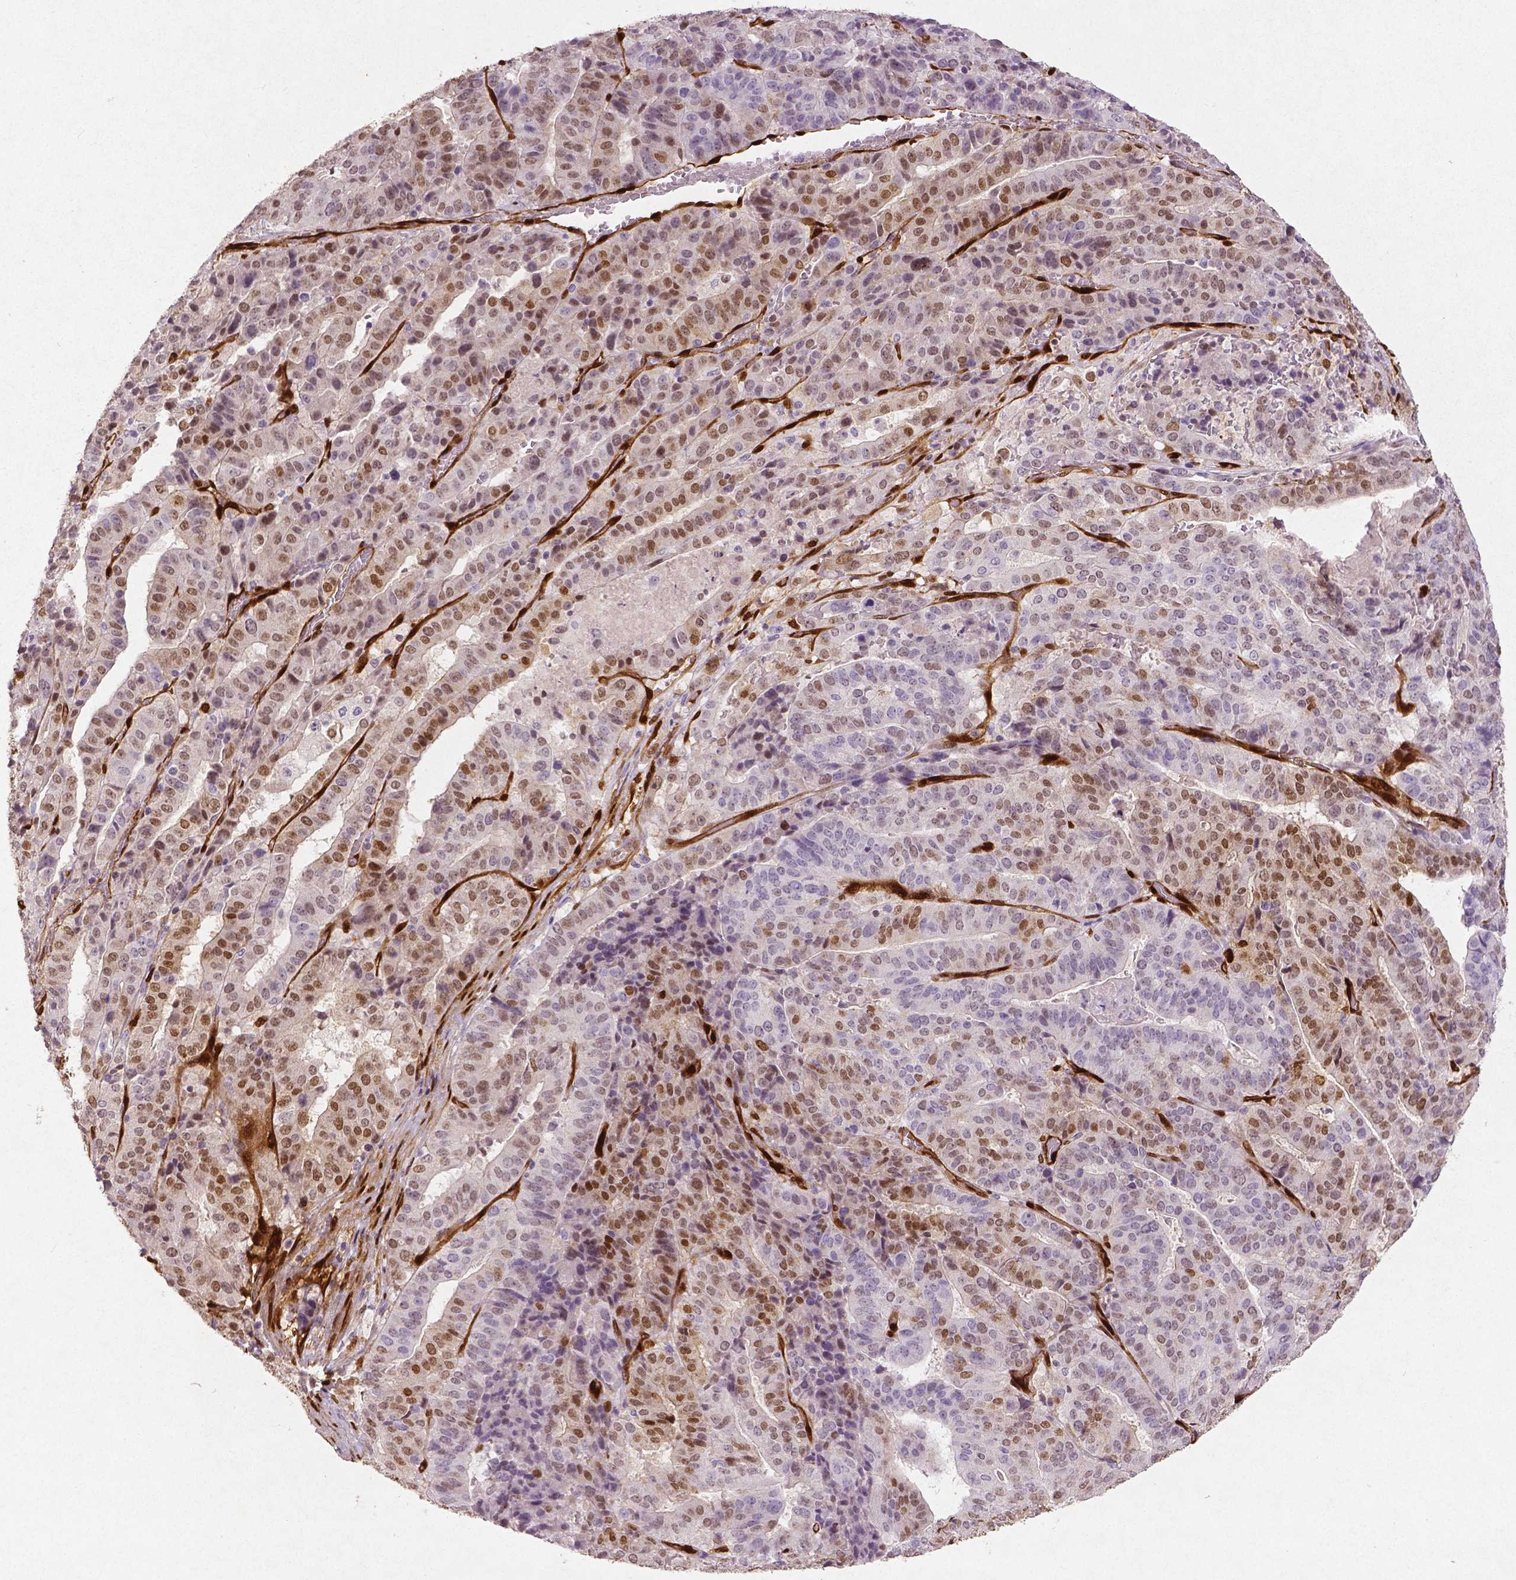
{"staining": {"intensity": "moderate", "quantity": "25%-75%", "location": "cytoplasmic/membranous,nuclear"}, "tissue": "stomach cancer", "cell_type": "Tumor cells", "image_type": "cancer", "snomed": [{"axis": "morphology", "description": "Adenocarcinoma, NOS"}, {"axis": "topography", "description": "Stomach"}], "caption": "The immunohistochemical stain labels moderate cytoplasmic/membranous and nuclear positivity in tumor cells of stomach cancer tissue. (brown staining indicates protein expression, while blue staining denotes nuclei).", "gene": "WWTR1", "patient": {"sex": "male", "age": 48}}